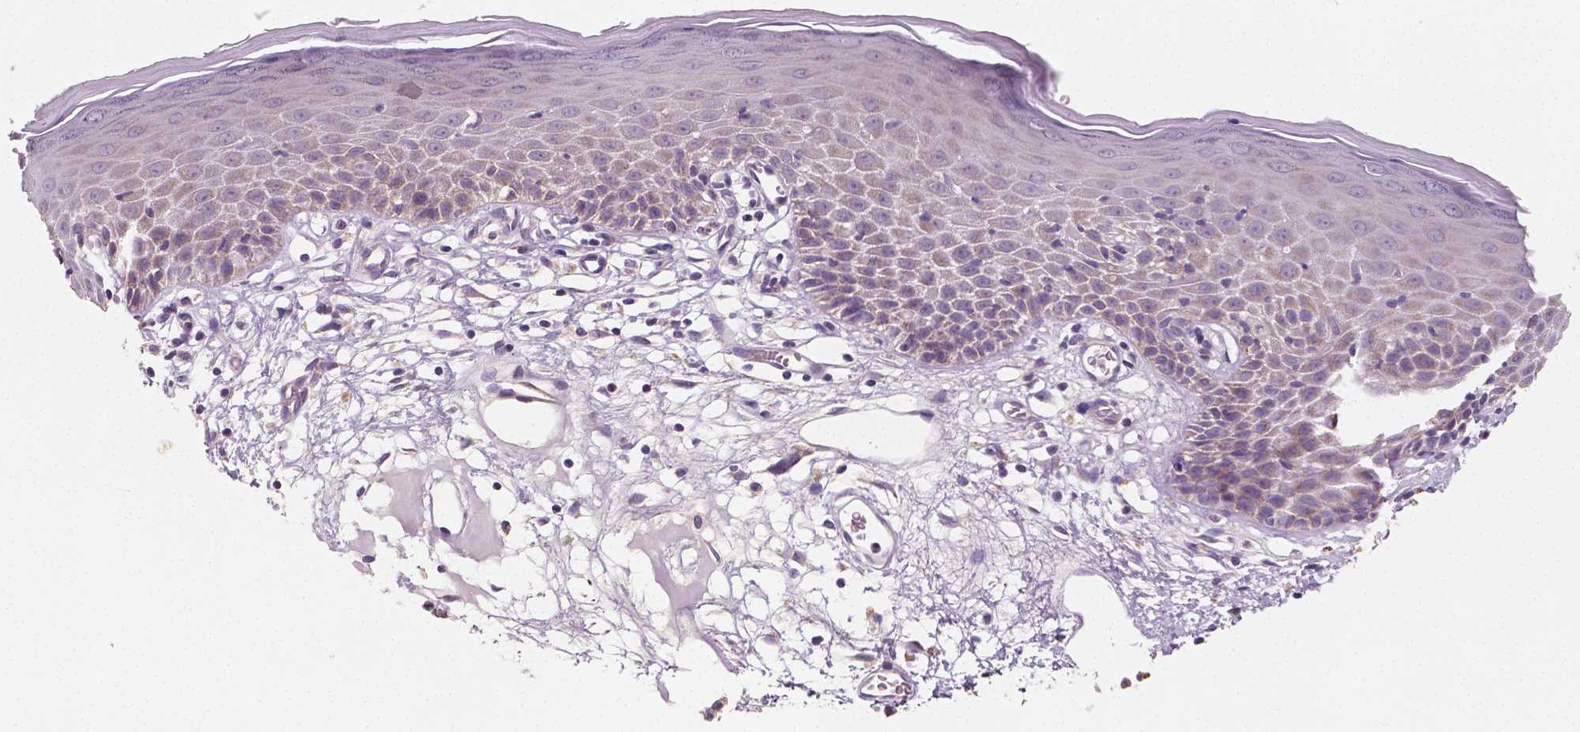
{"staining": {"intensity": "weak", "quantity": "25%-75%", "location": "cytoplasmic/membranous"}, "tissue": "skin", "cell_type": "Epidermal cells", "image_type": "normal", "snomed": [{"axis": "morphology", "description": "Normal tissue, NOS"}, {"axis": "topography", "description": "Vulva"}], "caption": "Weak cytoplasmic/membranous positivity is present in about 25%-75% of epidermal cells in unremarkable skin.", "gene": "LSM14B", "patient": {"sex": "female", "age": 68}}